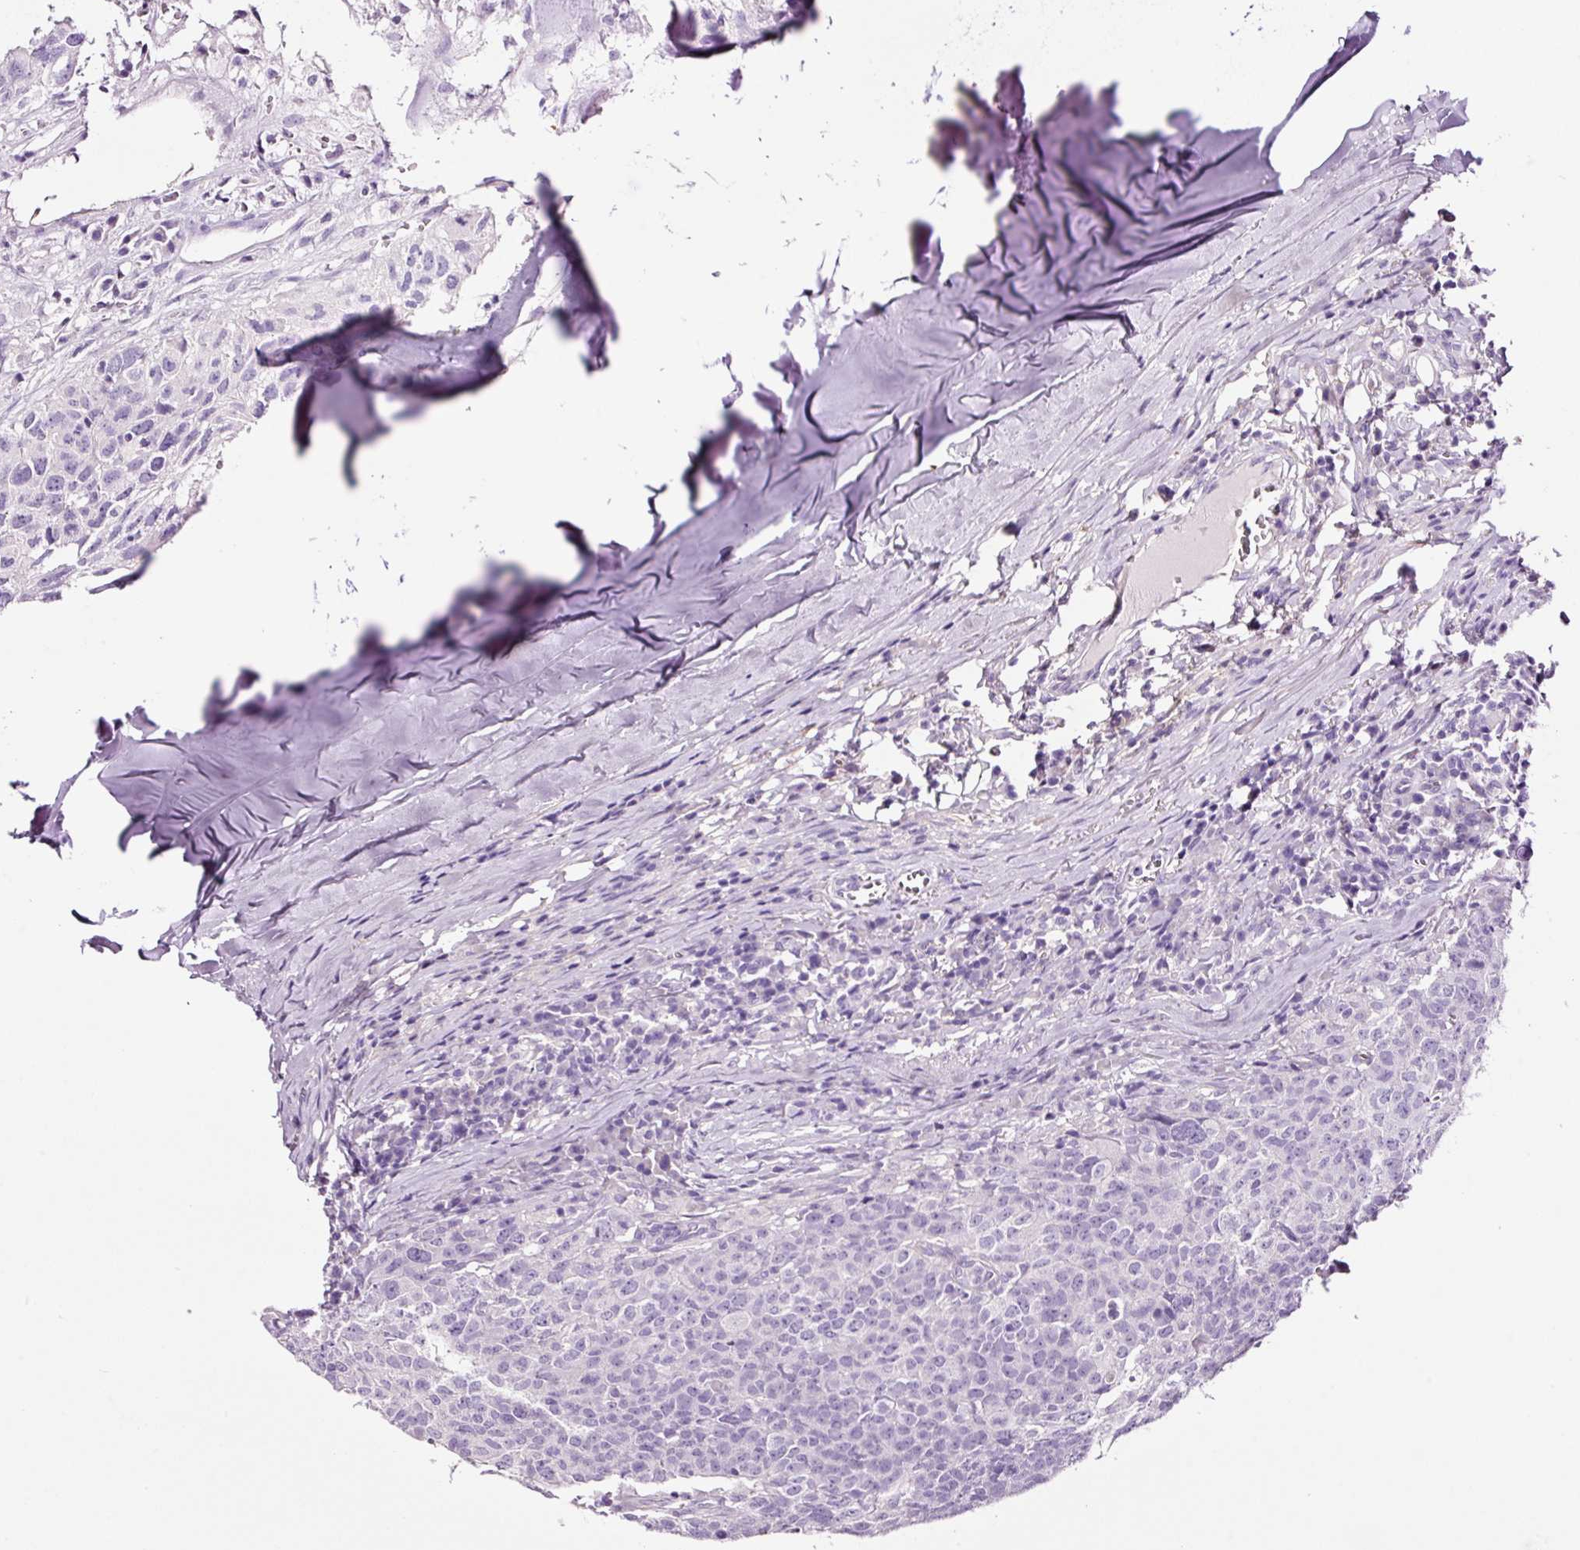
{"staining": {"intensity": "negative", "quantity": "none", "location": "none"}, "tissue": "head and neck cancer", "cell_type": "Tumor cells", "image_type": "cancer", "snomed": [{"axis": "morphology", "description": "Normal tissue, NOS"}, {"axis": "morphology", "description": "Squamous cell carcinoma, NOS"}, {"axis": "topography", "description": "Skeletal muscle"}, {"axis": "topography", "description": "Vascular tissue"}, {"axis": "topography", "description": "Peripheral nerve tissue"}, {"axis": "topography", "description": "Head-Neck"}], "caption": "The histopathology image reveals no staining of tumor cells in head and neck cancer (squamous cell carcinoma).", "gene": "PAM", "patient": {"sex": "male", "age": 66}}